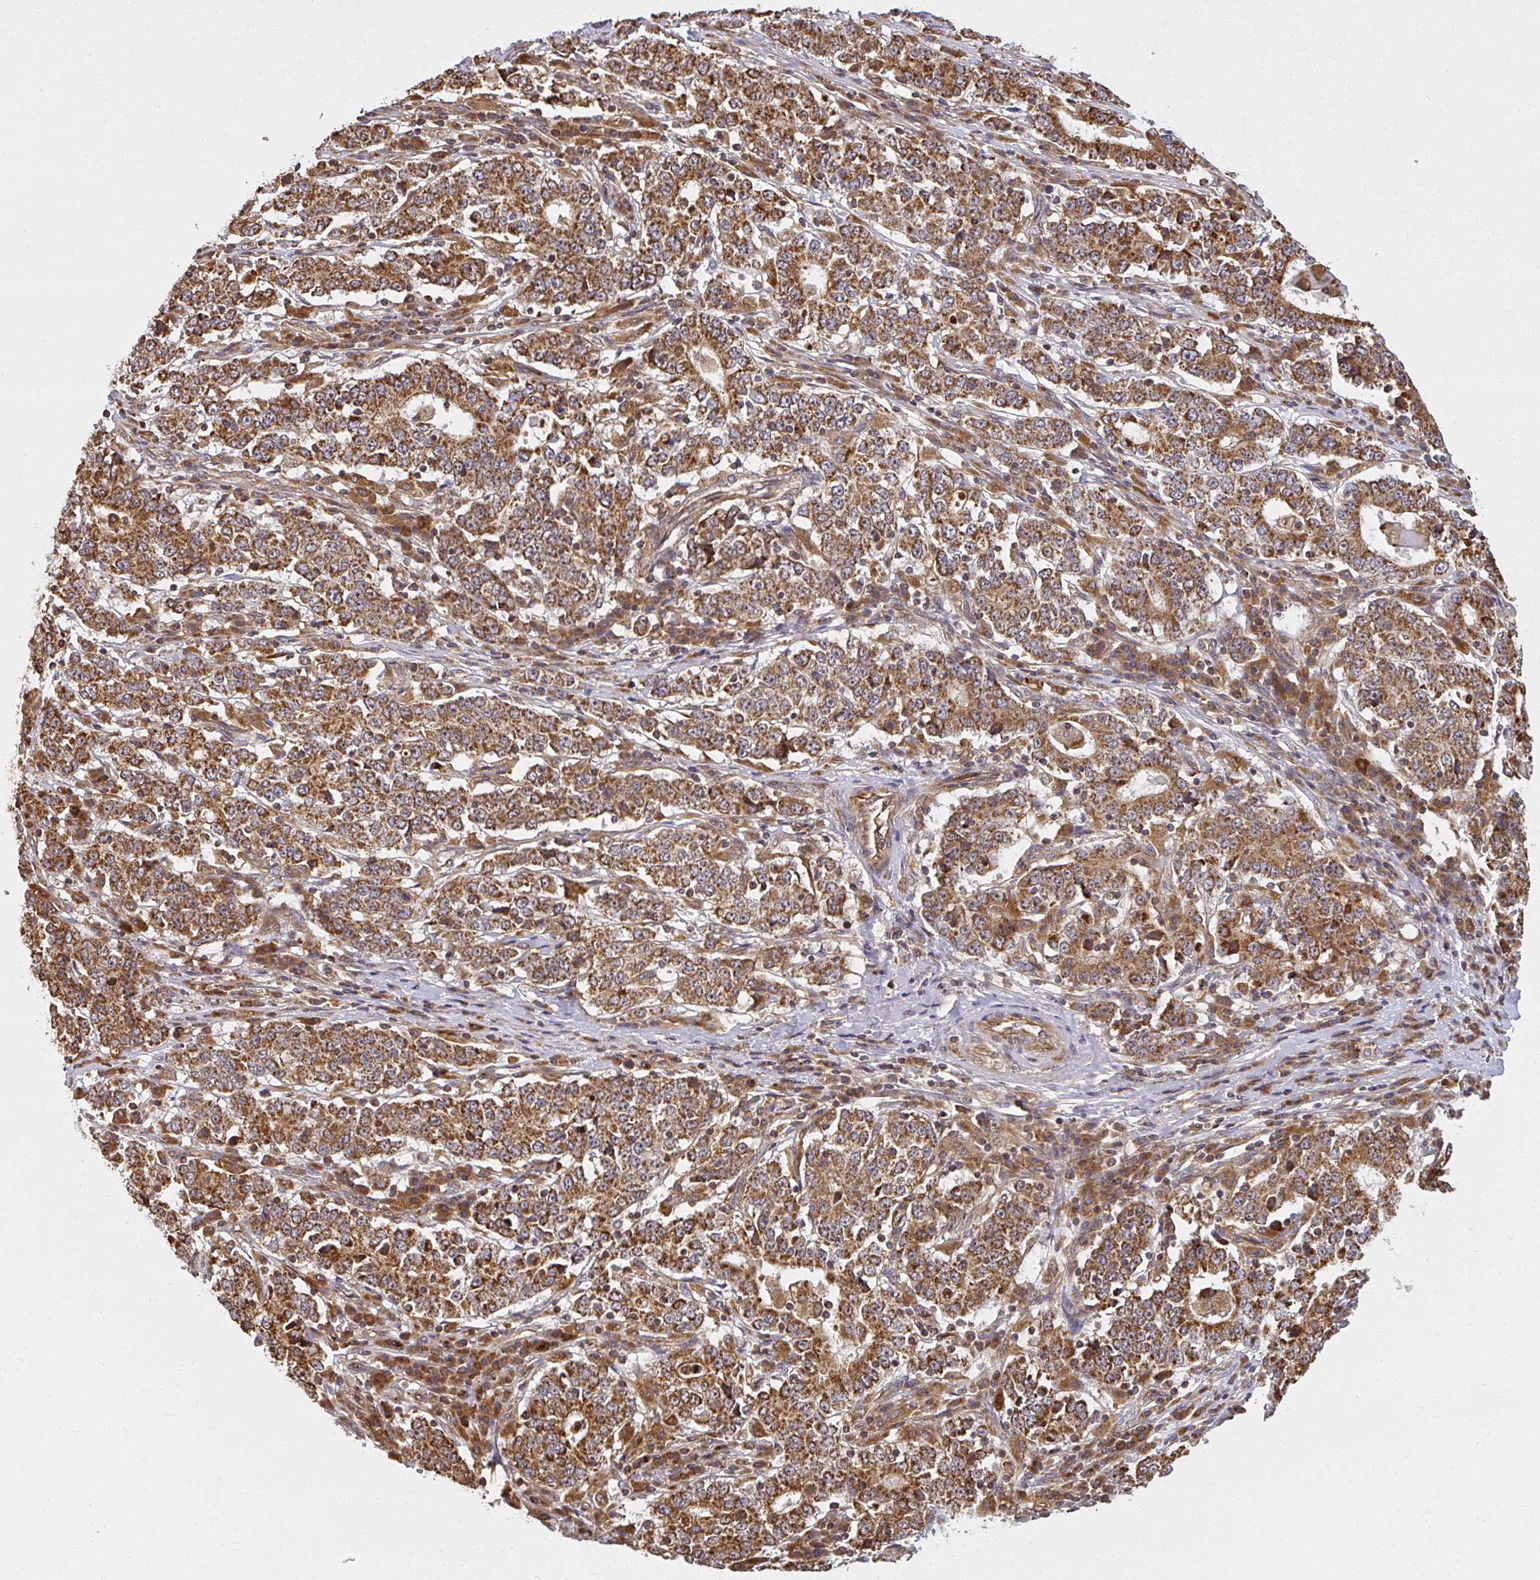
{"staining": {"intensity": "strong", "quantity": ">75%", "location": "cytoplasmic/membranous"}, "tissue": "stomach cancer", "cell_type": "Tumor cells", "image_type": "cancer", "snomed": [{"axis": "morphology", "description": "Adenocarcinoma, NOS"}, {"axis": "topography", "description": "Stomach"}], "caption": "High-power microscopy captured an immunohistochemistry photomicrograph of stomach cancer, revealing strong cytoplasmic/membranous staining in approximately >75% of tumor cells.", "gene": "GNS", "patient": {"sex": "male", "age": 59}}